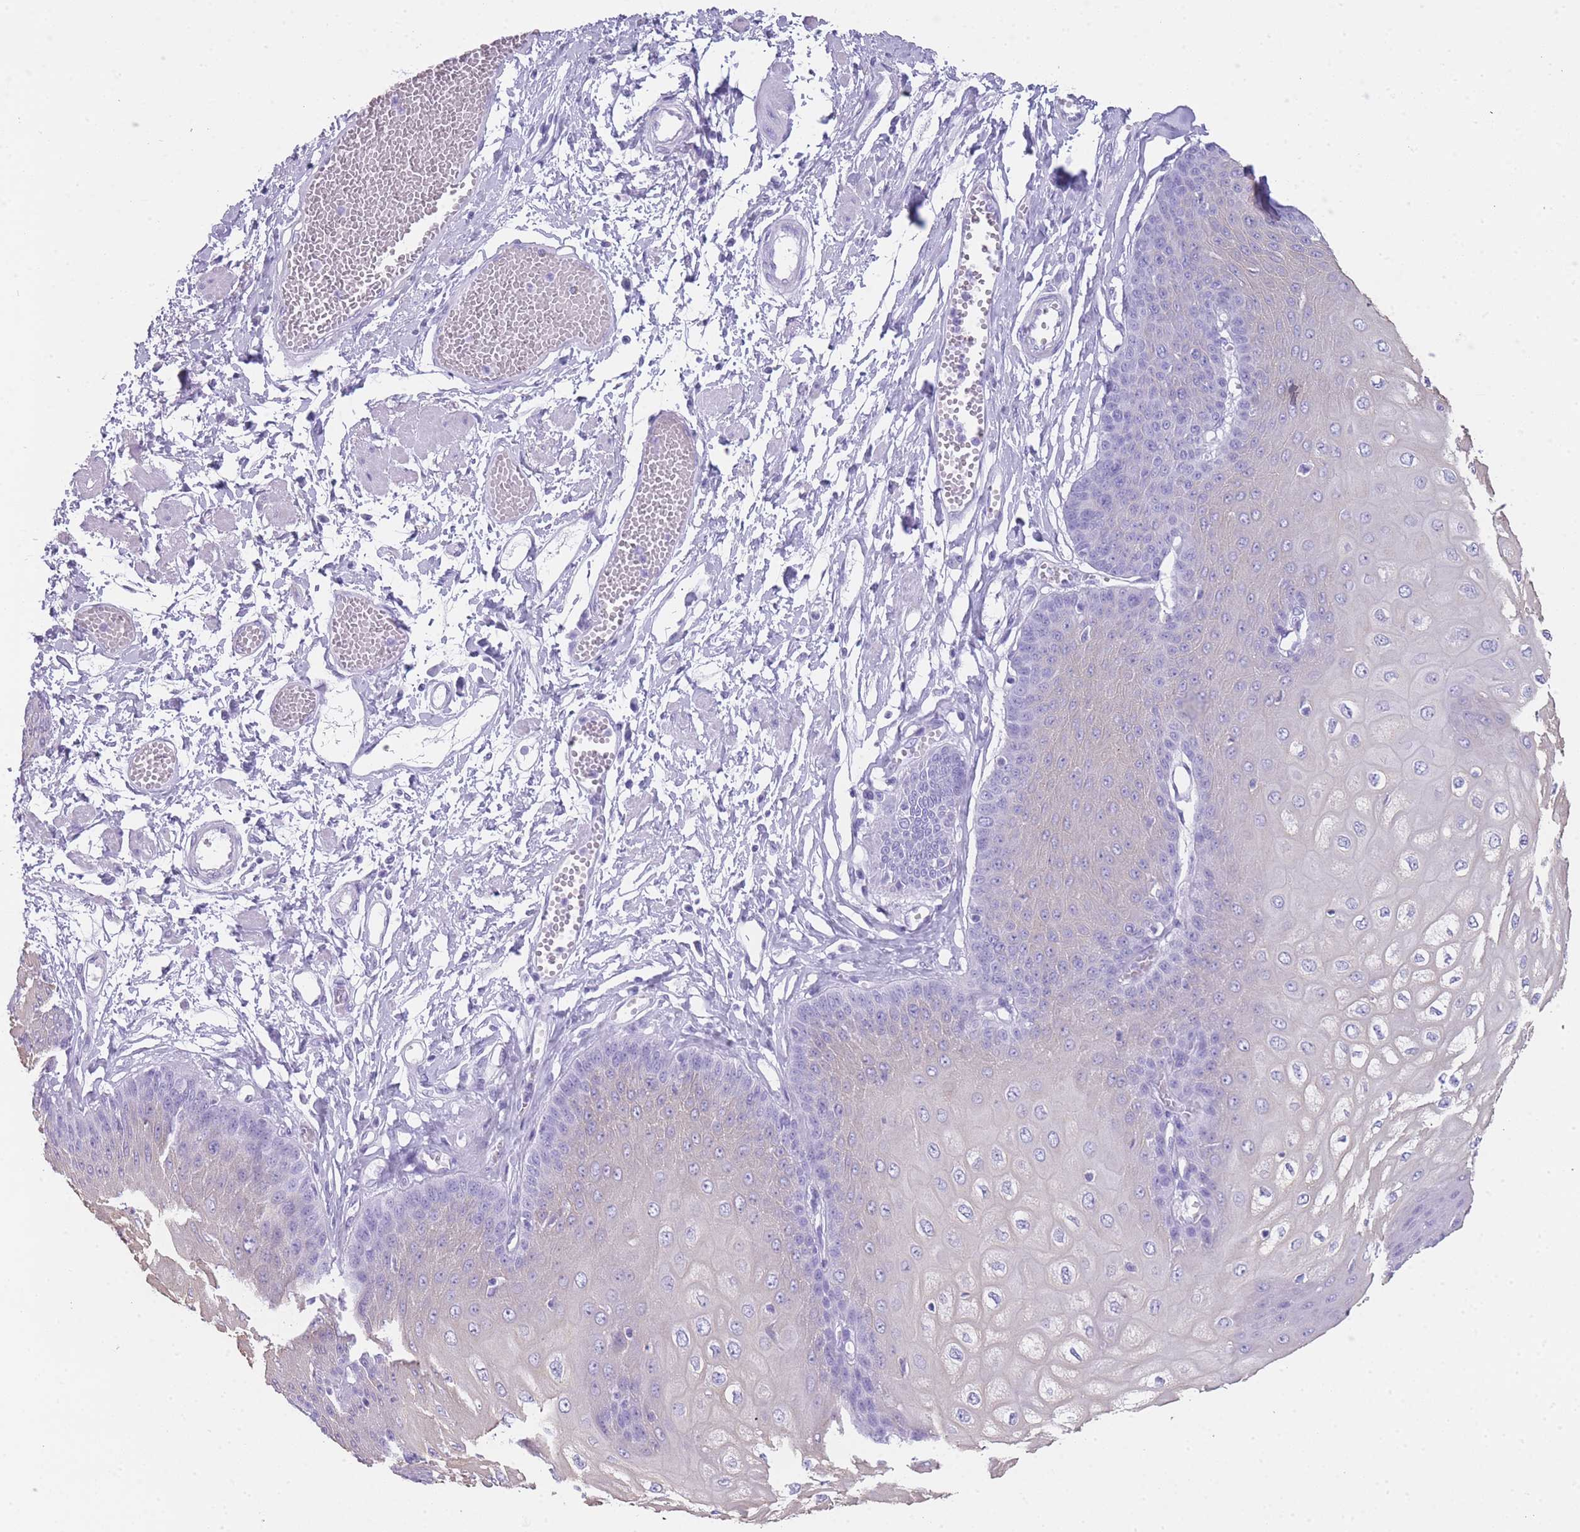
{"staining": {"intensity": "weak", "quantity": "<25%", "location": "cytoplasmic/membranous"}, "tissue": "esophagus", "cell_type": "Squamous epithelial cells", "image_type": "normal", "snomed": [{"axis": "morphology", "description": "Normal tissue, NOS"}, {"axis": "topography", "description": "Esophagus"}], "caption": "Normal esophagus was stained to show a protein in brown. There is no significant positivity in squamous epithelial cells. The staining was performed using DAB (3,3'-diaminobenzidine) to visualize the protein expression in brown, while the nuclei were stained in blue with hematoxylin (Magnification: 20x).", "gene": "INS", "patient": {"sex": "male", "age": 60}}